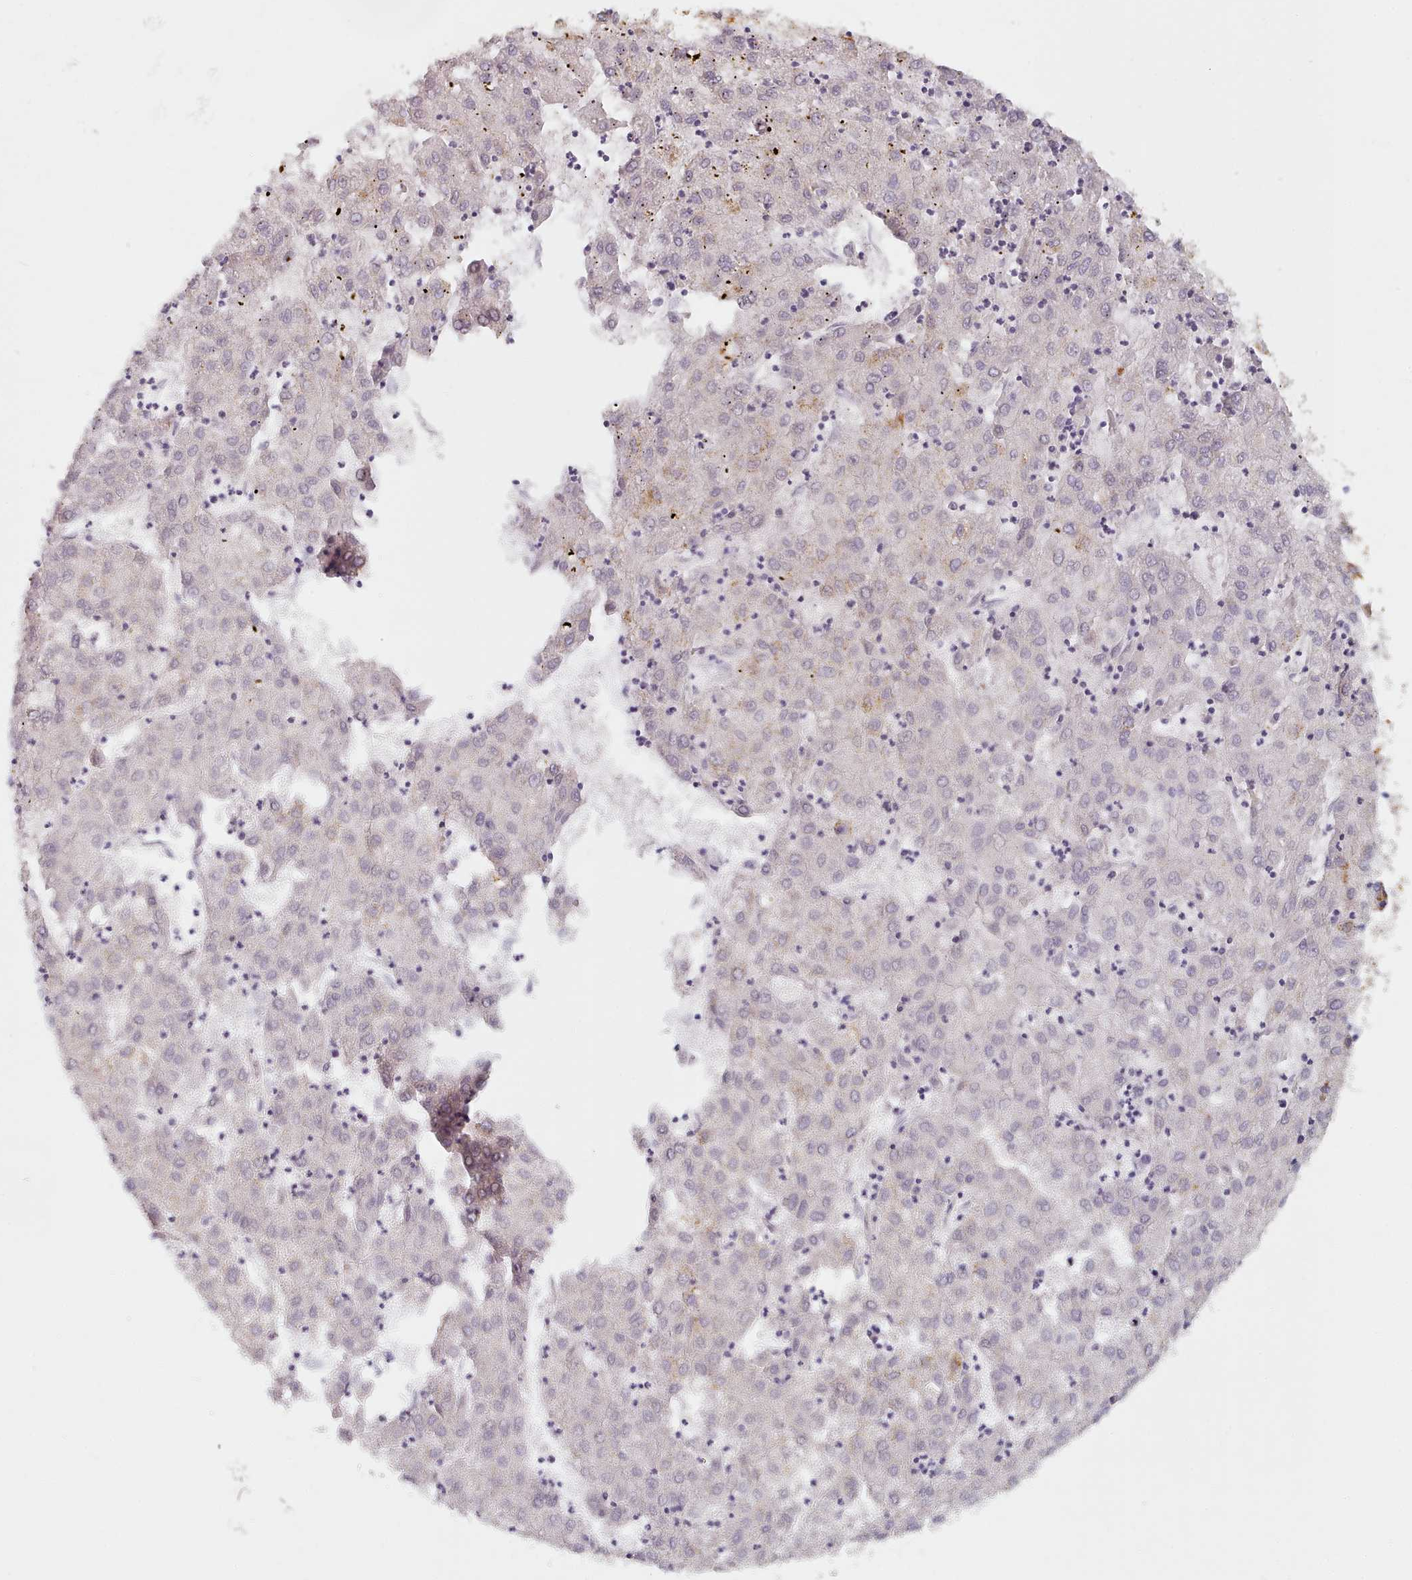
{"staining": {"intensity": "moderate", "quantity": "25%-75%", "location": "cytoplasmic/membranous"}, "tissue": "liver cancer", "cell_type": "Tumor cells", "image_type": "cancer", "snomed": [{"axis": "morphology", "description": "Carcinoma, Hepatocellular, NOS"}, {"axis": "topography", "description": "Liver"}], "caption": "Liver cancer was stained to show a protein in brown. There is medium levels of moderate cytoplasmic/membranous positivity in approximately 25%-75% of tumor cells.", "gene": "TYW1B", "patient": {"sex": "male", "age": 72}}